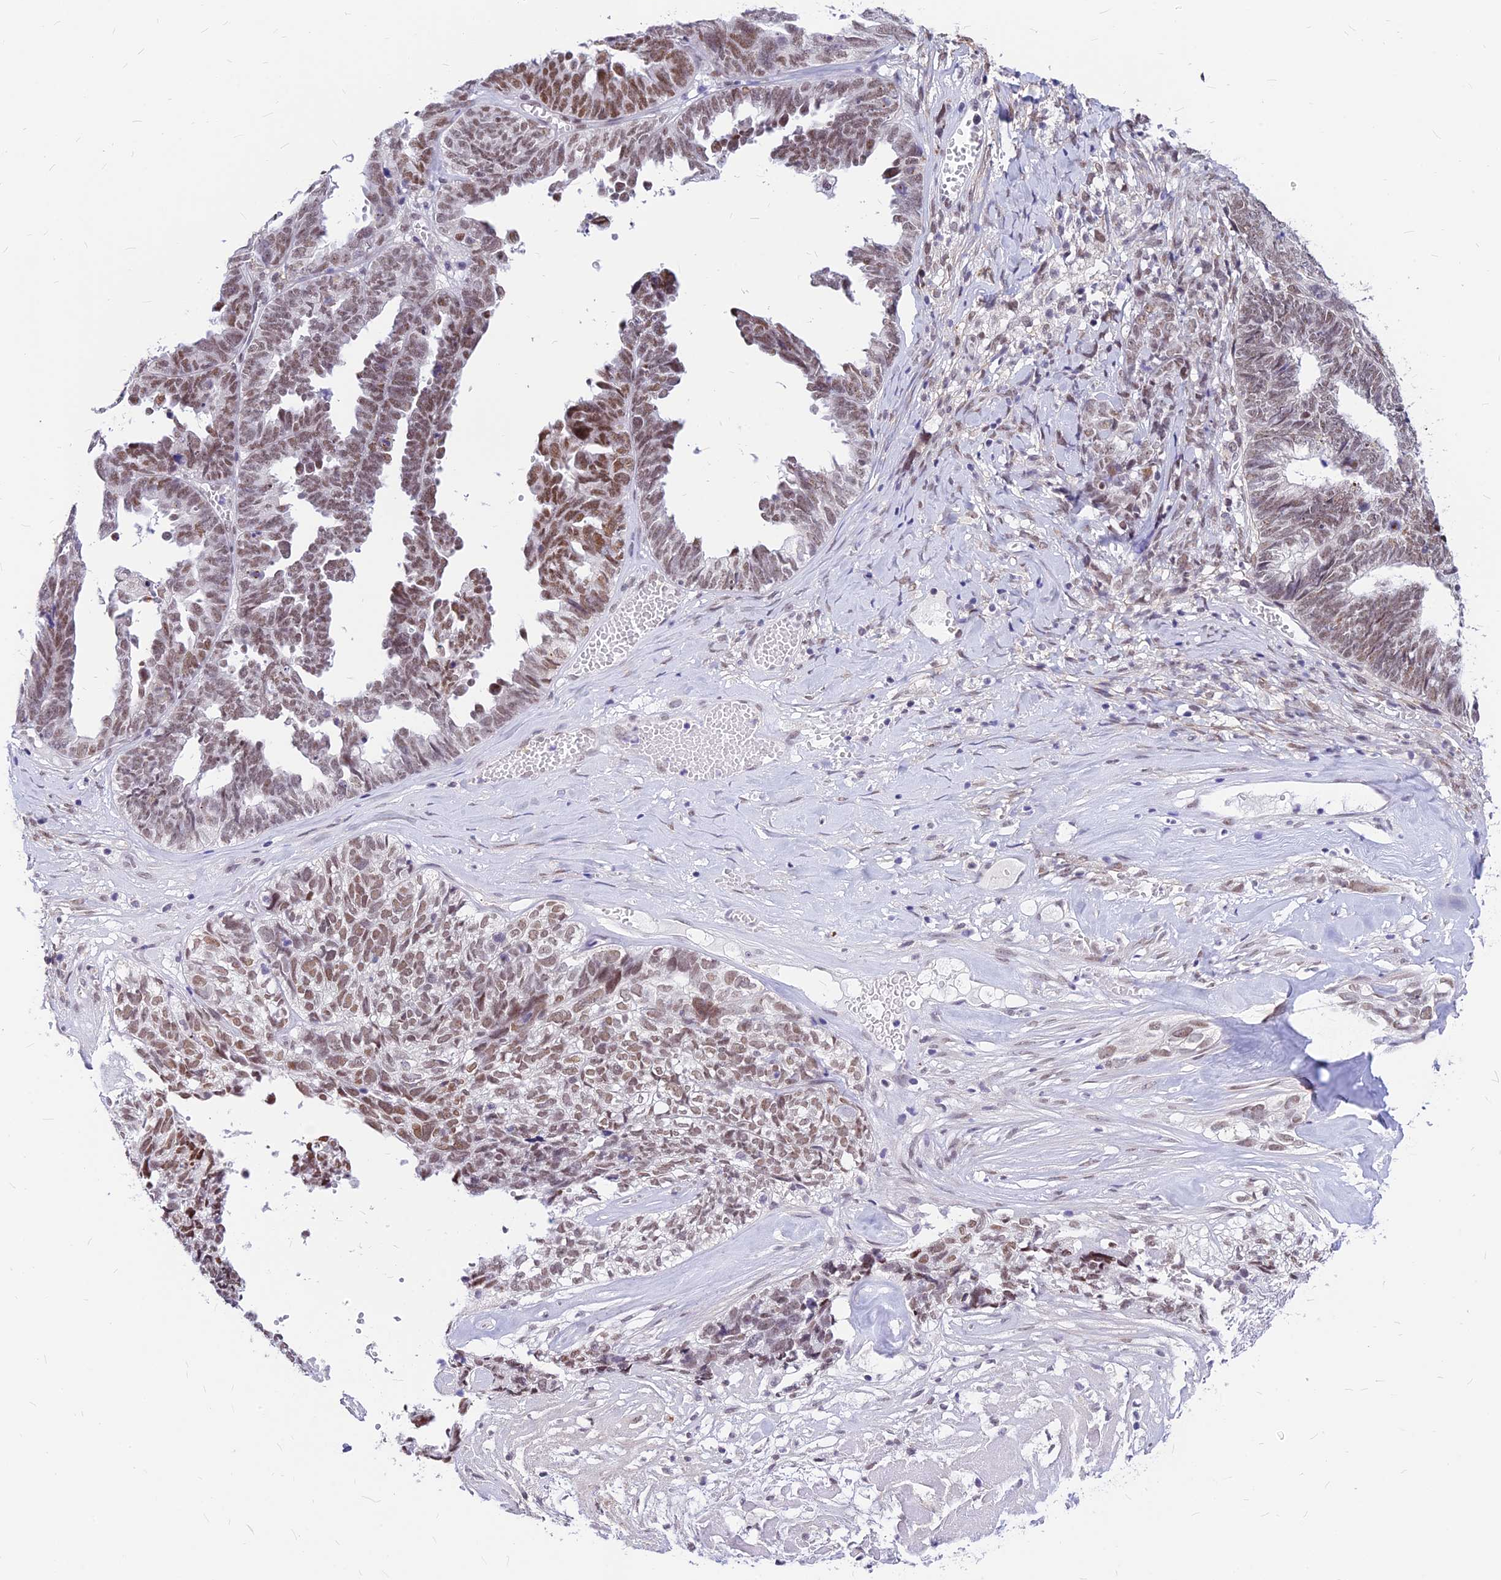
{"staining": {"intensity": "moderate", "quantity": ">75%", "location": "nuclear"}, "tissue": "ovarian cancer", "cell_type": "Tumor cells", "image_type": "cancer", "snomed": [{"axis": "morphology", "description": "Cystadenocarcinoma, serous, NOS"}, {"axis": "topography", "description": "Ovary"}], "caption": "This is an image of immunohistochemistry staining of serous cystadenocarcinoma (ovarian), which shows moderate staining in the nuclear of tumor cells.", "gene": "KCTD13", "patient": {"sex": "female", "age": 79}}